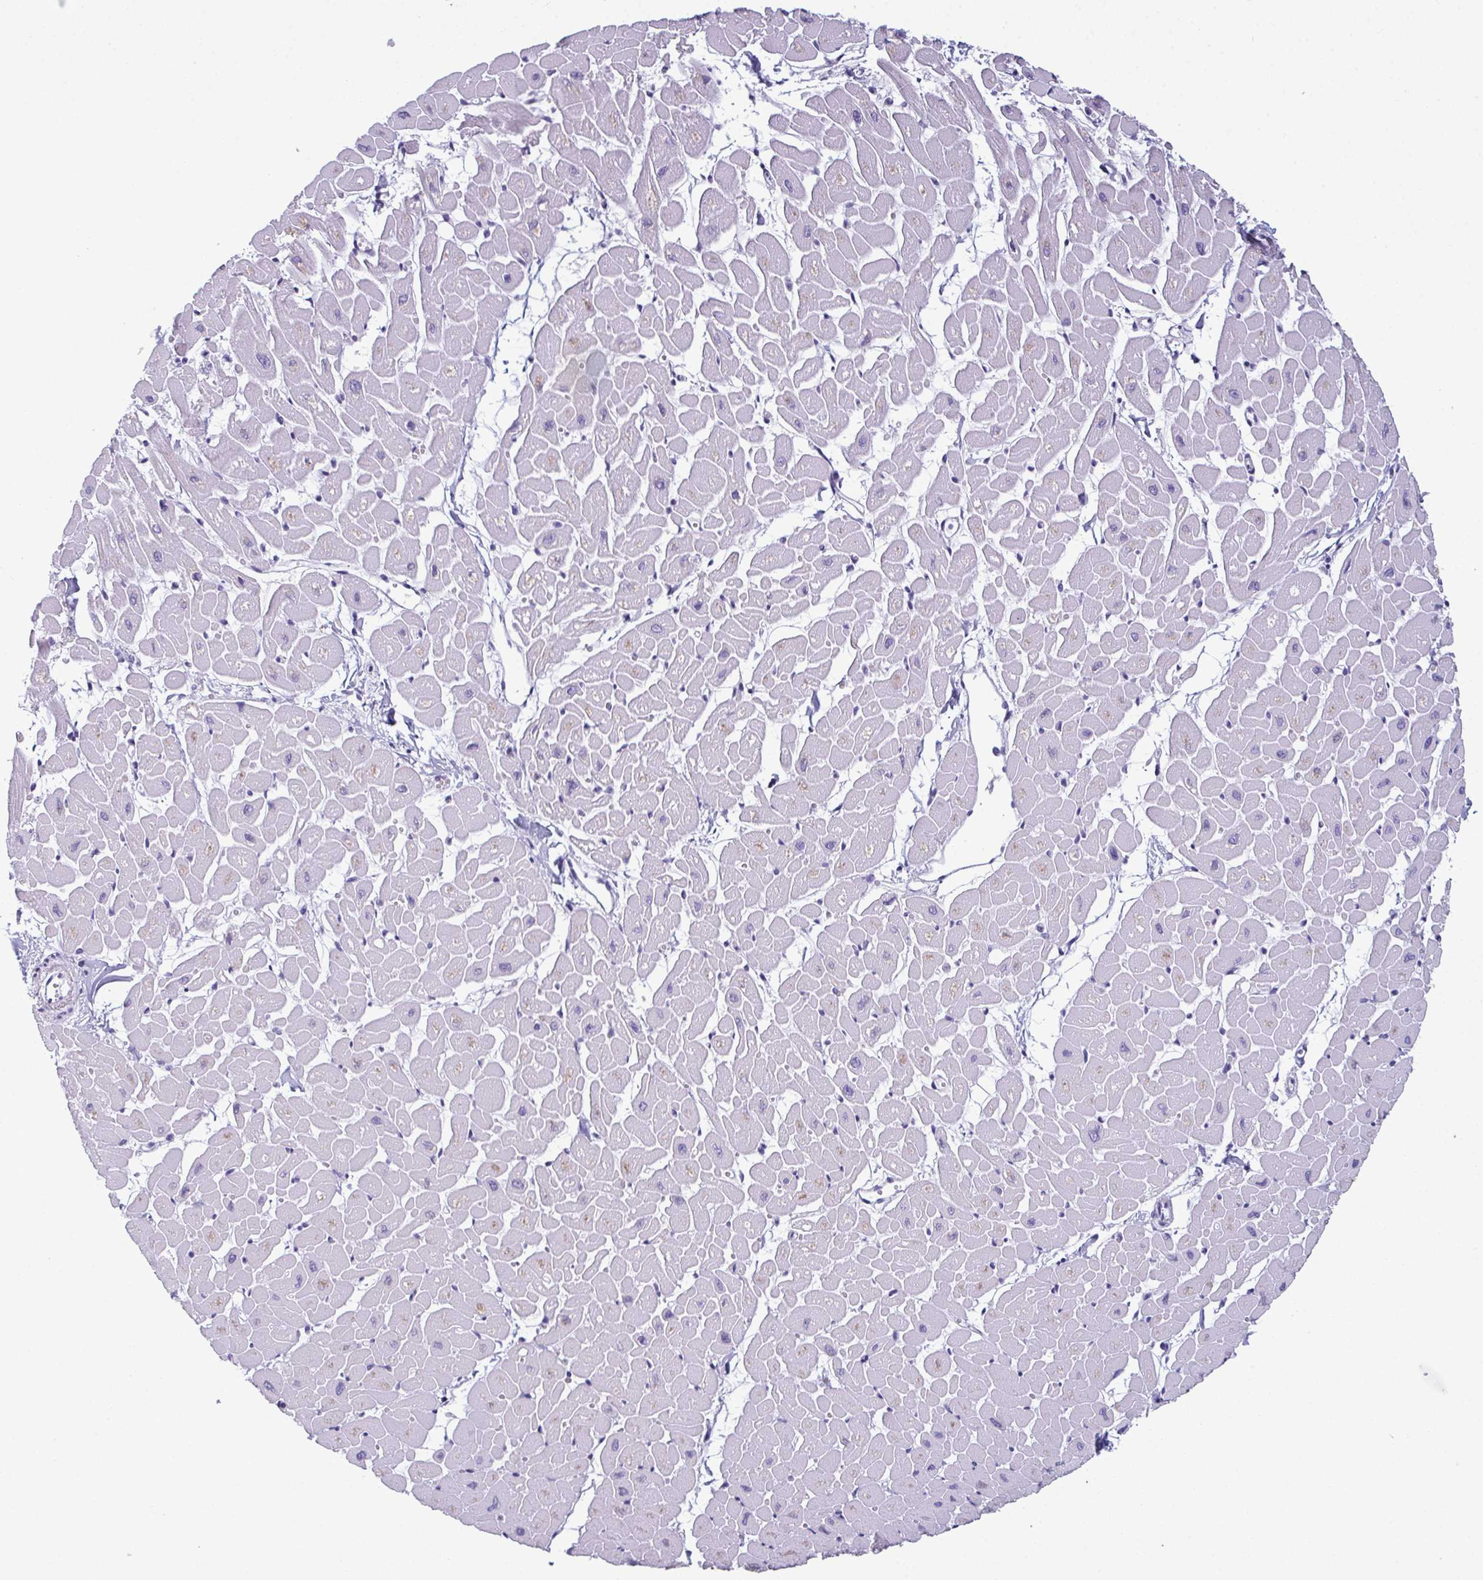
{"staining": {"intensity": "negative", "quantity": "none", "location": "none"}, "tissue": "heart muscle", "cell_type": "Cardiomyocytes", "image_type": "normal", "snomed": [{"axis": "morphology", "description": "Normal tissue, NOS"}, {"axis": "topography", "description": "Heart"}], "caption": "An IHC micrograph of normal heart muscle is shown. There is no staining in cardiomyocytes of heart muscle. (Stains: DAB (3,3'-diaminobenzidine) IHC with hematoxylin counter stain, Microscopy: brightfield microscopy at high magnification).", "gene": "RBM7", "patient": {"sex": "male", "age": 57}}